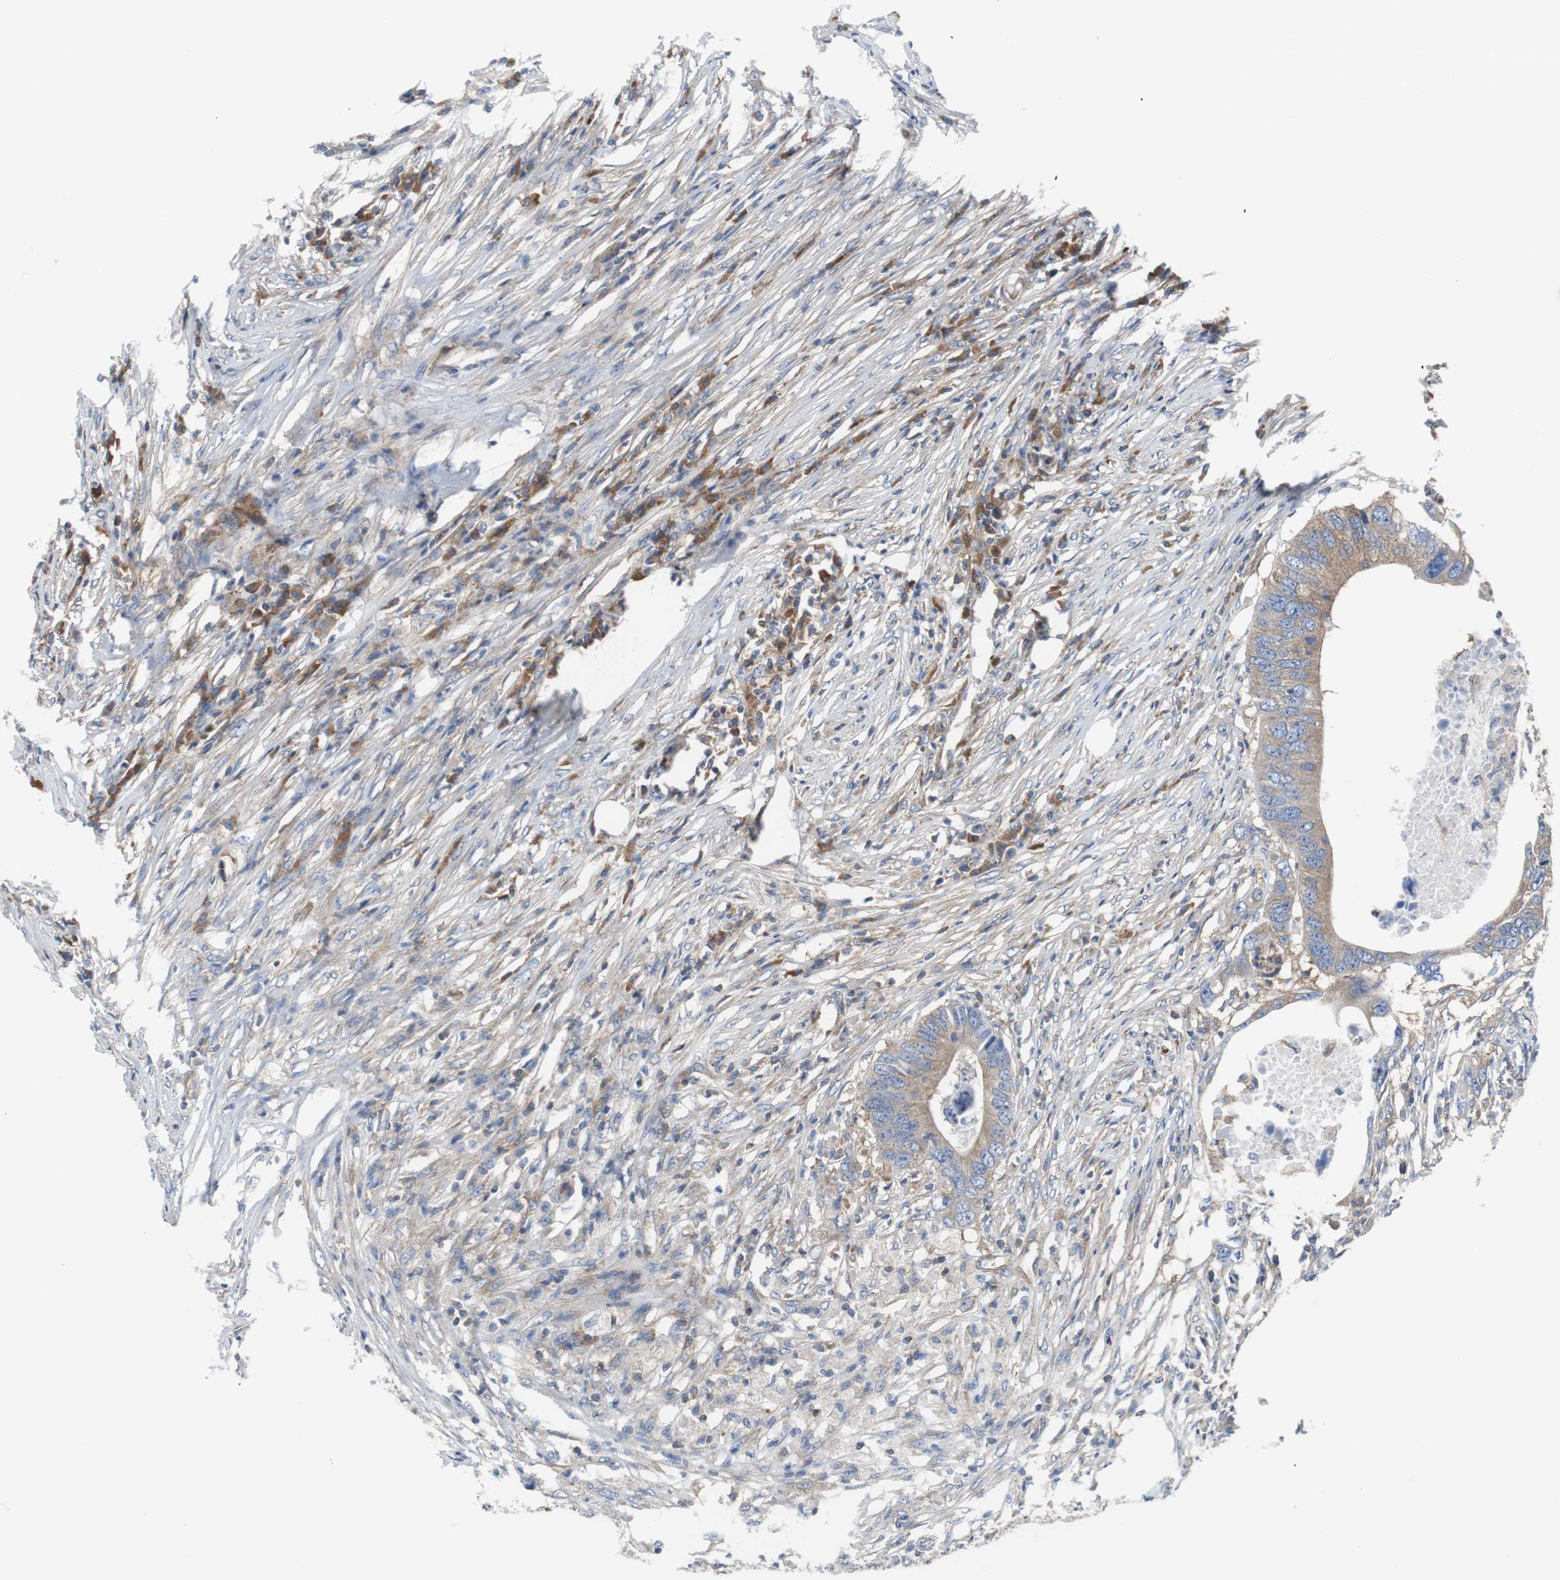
{"staining": {"intensity": "moderate", "quantity": ">75%", "location": "cytoplasmic/membranous"}, "tissue": "colorectal cancer", "cell_type": "Tumor cells", "image_type": "cancer", "snomed": [{"axis": "morphology", "description": "Adenocarcinoma, NOS"}, {"axis": "topography", "description": "Colon"}], "caption": "Immunohistochemistry (IHC) of colorectal adenocarcinoma reveals medium levels of moderate cytoplasmic/membranous expression in about >75% of tumor cells.", "gene": "BRAF", "patient": {"sex": "male", "age": 71}}